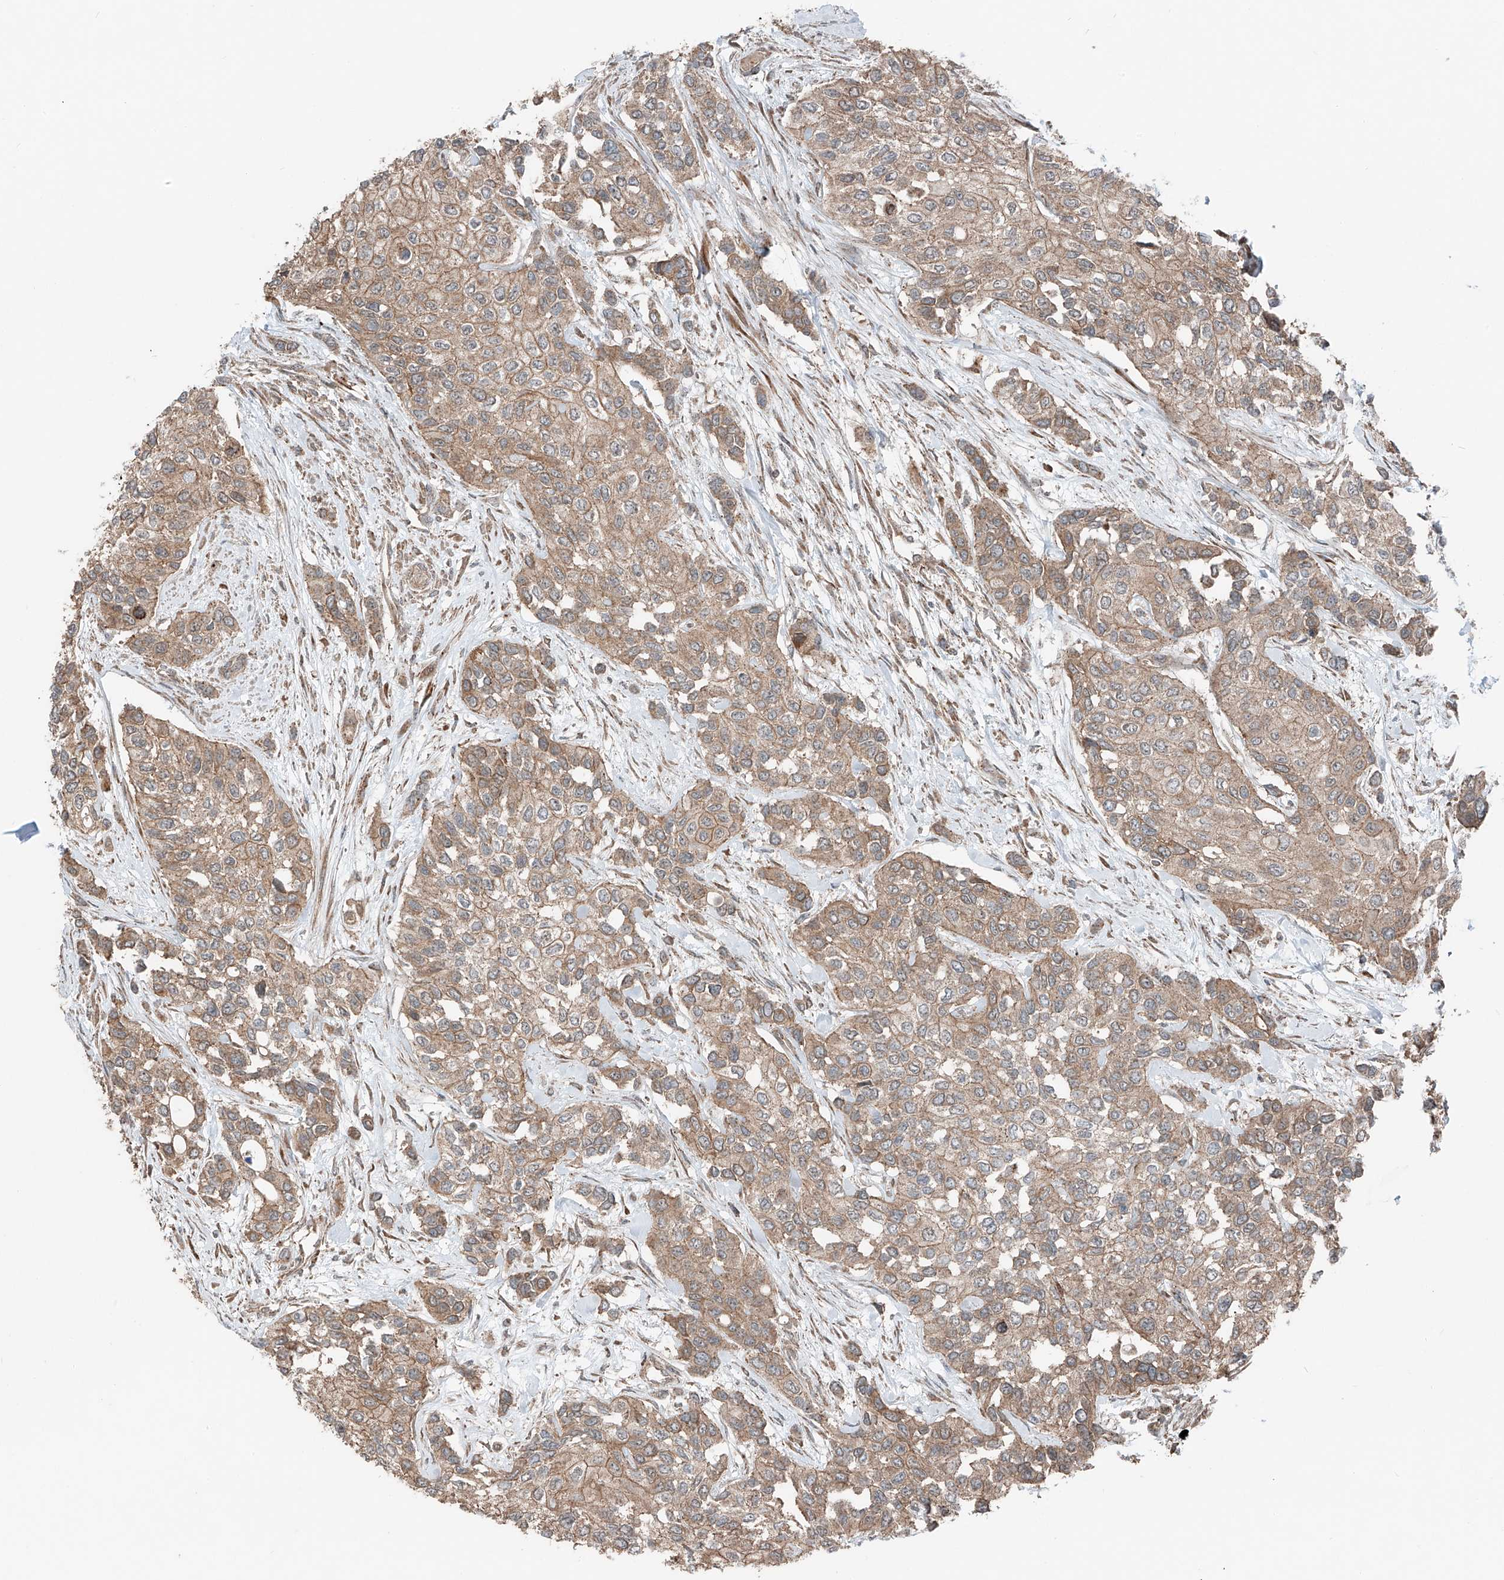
{"staining": {"intensity": "moderate", "quantity": ">75%", "location": "cytoplasmic/membranous"}, "tissue": "urothelial cancer", "cell_type": "Tumor cells", "image_type": "cancer", "snomed": [{"axis": "morphology", "description": "Normal tissue, NOS"}, {"axis": "morphology", "description": "Urothelial carcinoma, High grade"}, {"axis": "topography", "description": "Vascular tissue"}, {"axis": "topography", "description": "Urinary bladder"}], "caption": "Tumor cells demonstrate moderate cytoplasmic/membranous staining in approximately >75% of cells in urothelial cancer.", "gene": "CEP162", "patient": {"sex": "female", "age": 56}}